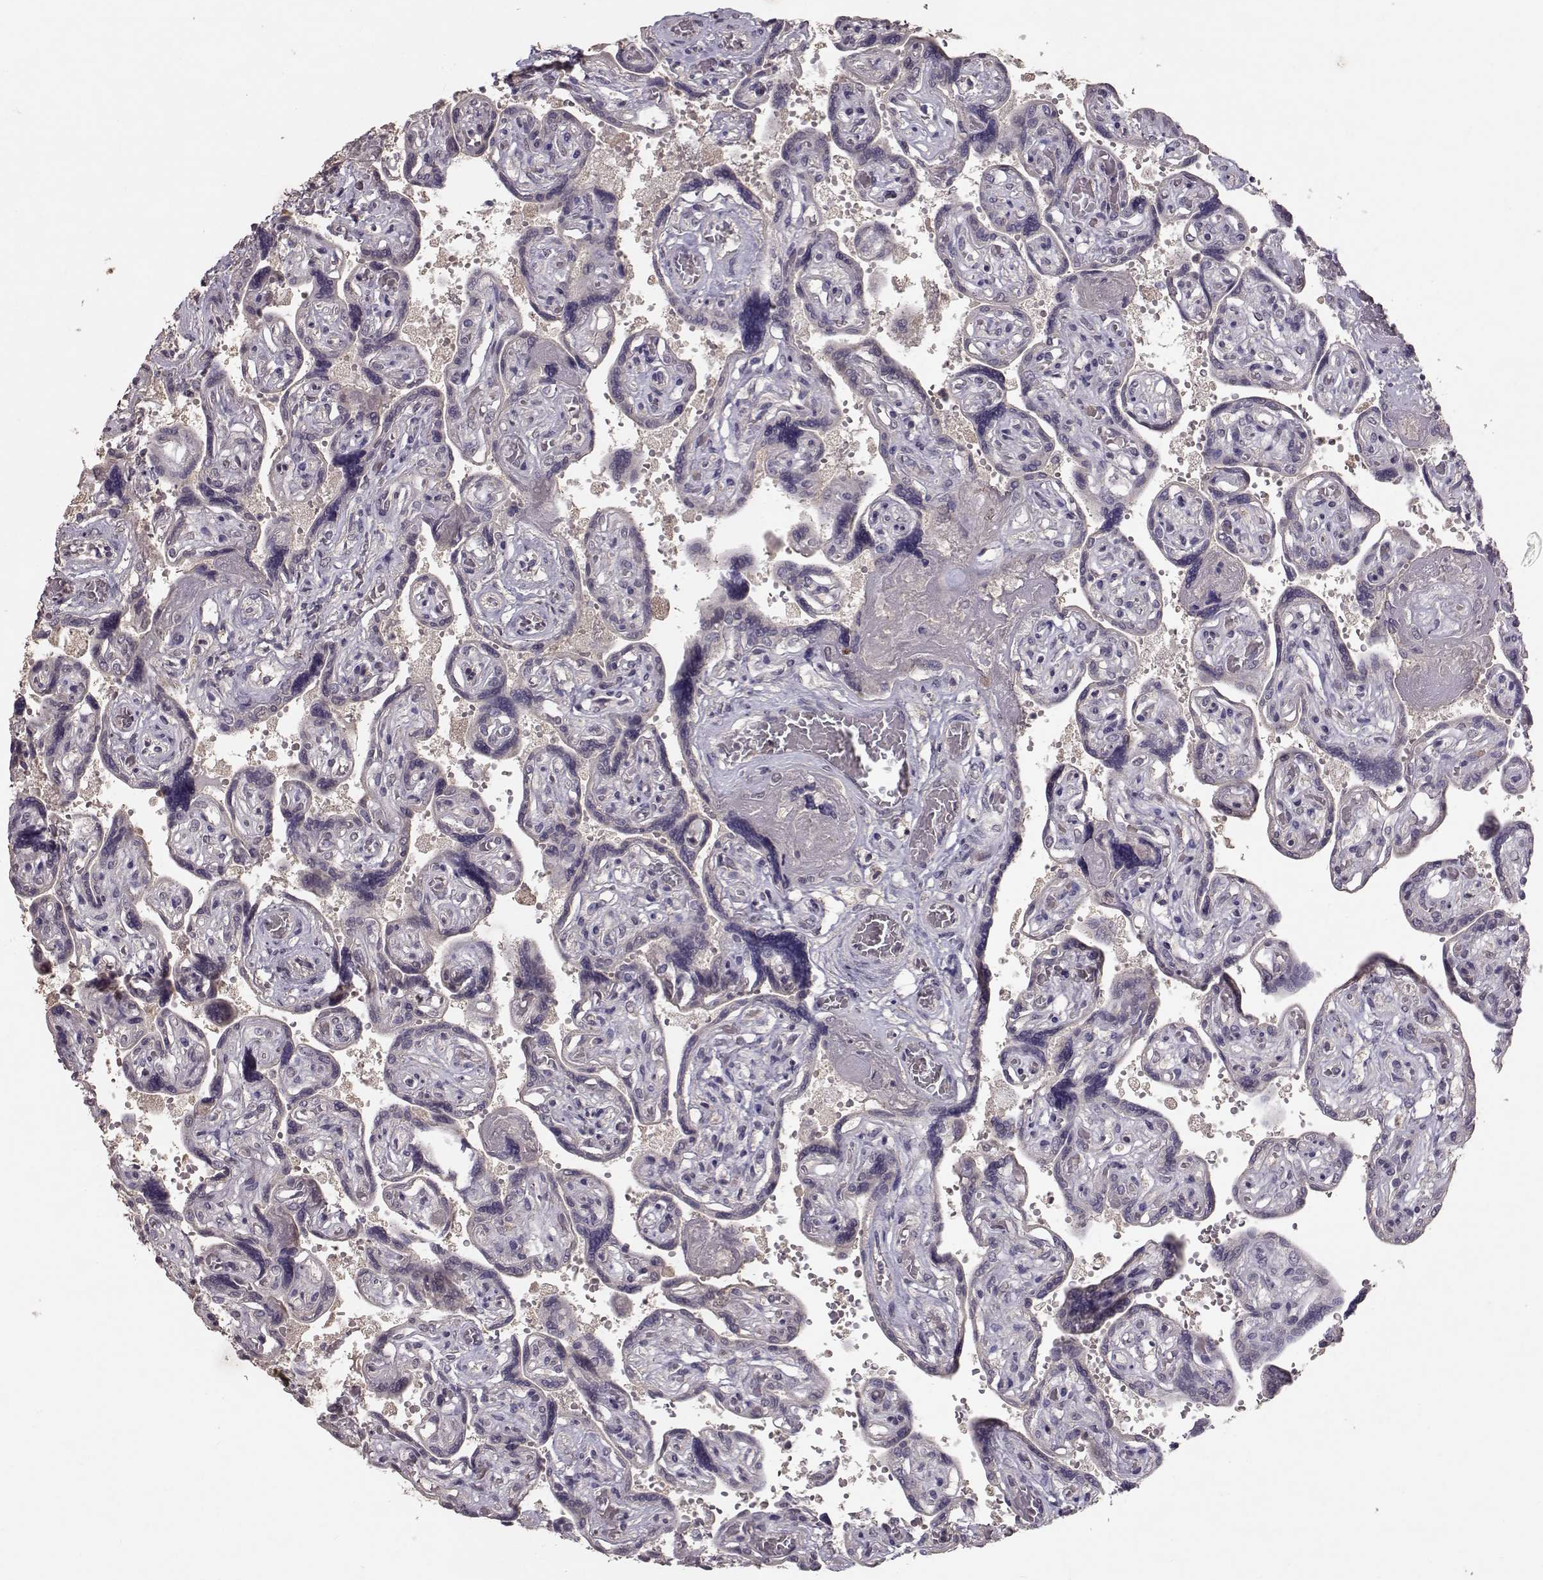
{"staining": {"intensity": "negative", "quantity": "none", "location": "none"}, "tissue": "placenta", "cell_type": "Decidual cells", "image_type": "normal", "snomed": [{"axis": "morphology", "description": "Normal tissue, NOS"}, {"axis": "topography", "description": "Placenta"}], "caption": "Immunohistochemistry histopathology image of normal placenta stained for a protein (brown), which reveals no positivity in decidual cells.", "gene": "PMCH", "patient": {"sex": "female", "age": 32}}